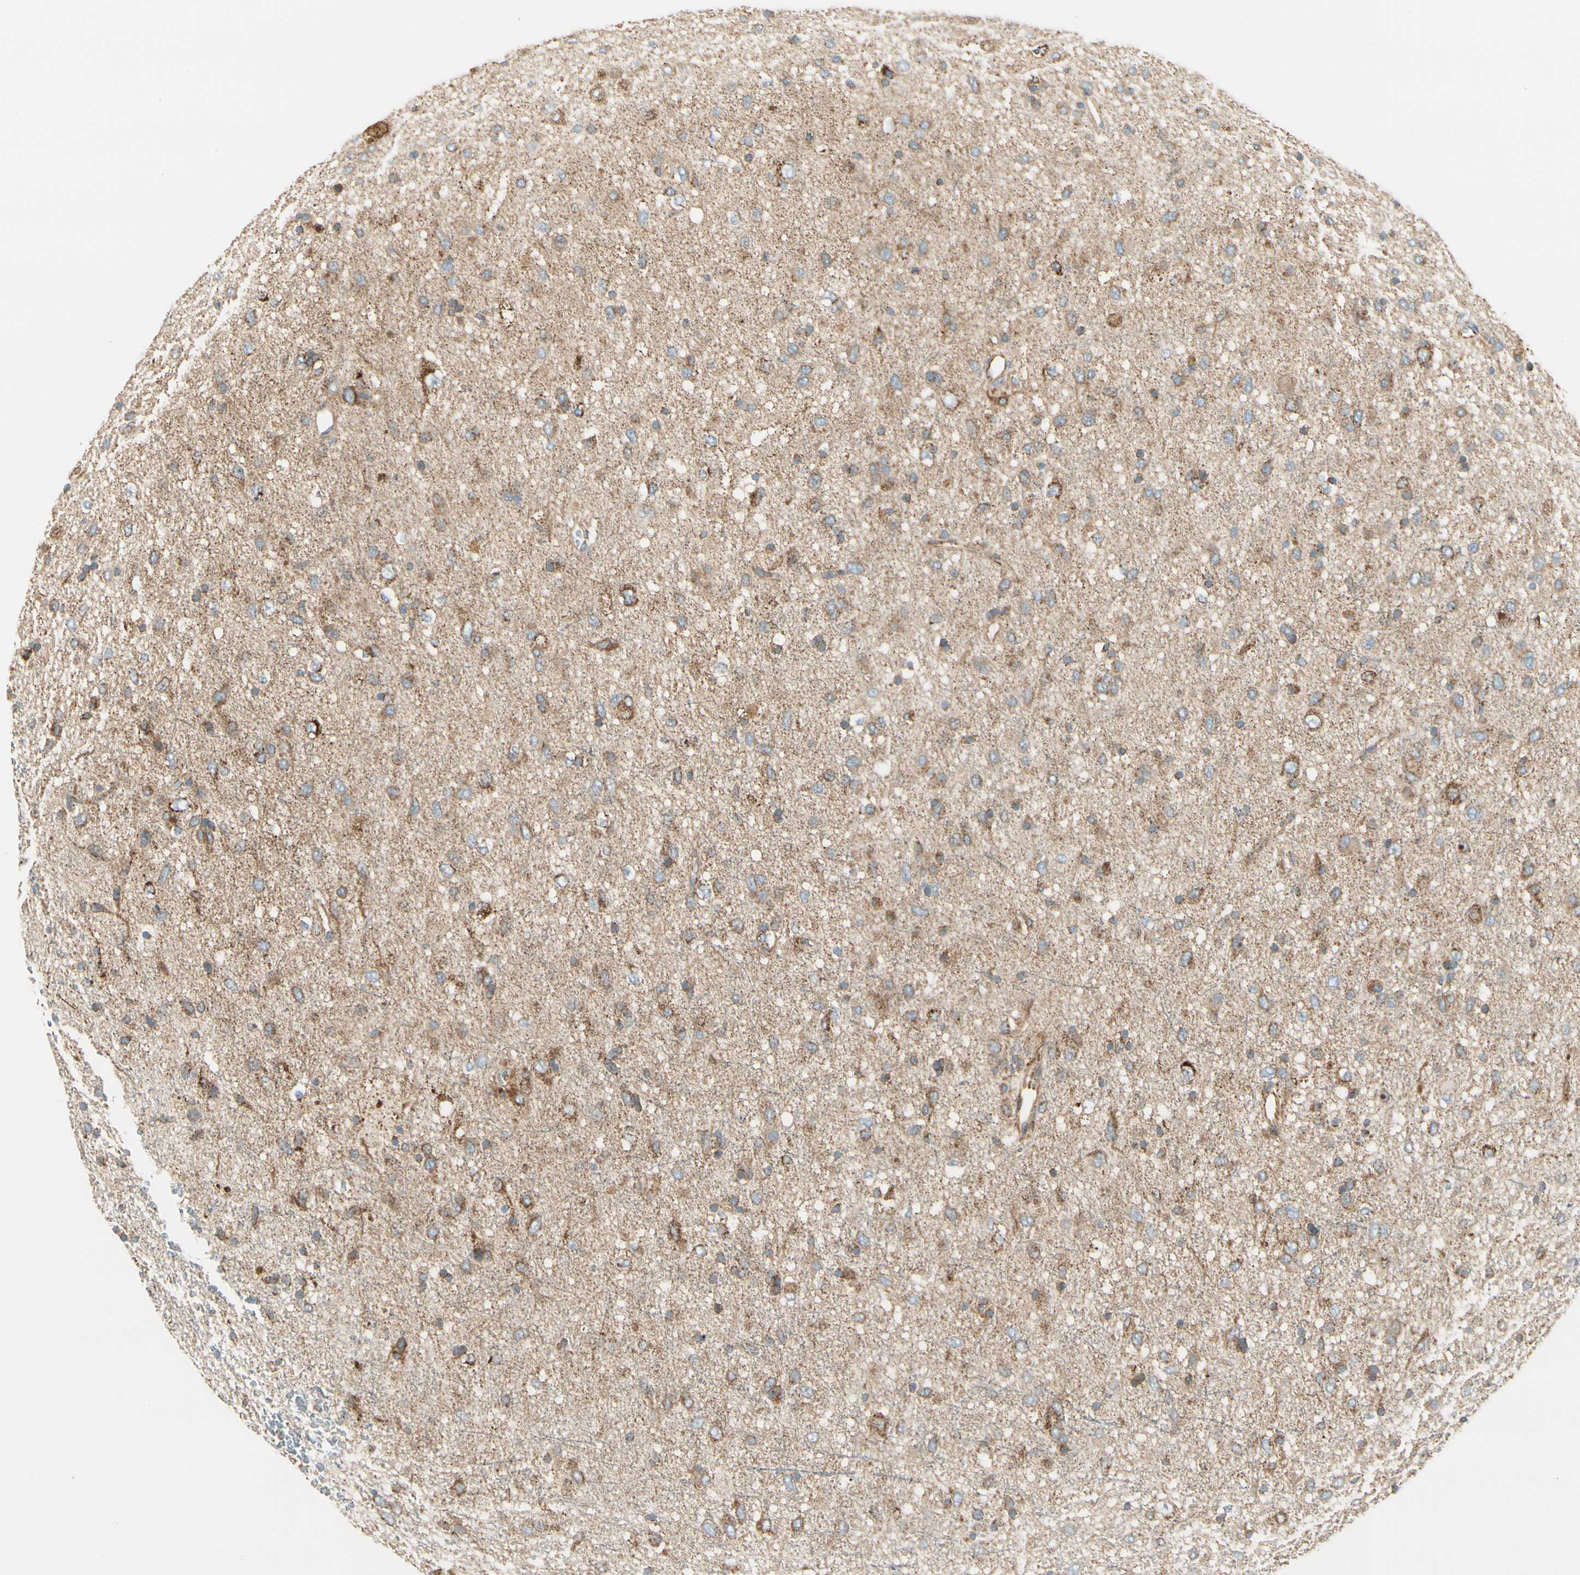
{"staining": {"intensity": "moderate", "quantity": ">75%", "location": "cytoplasmic/membranous"}, "tissue": "glioma", "cell_type": "Tumor cells", "image_type": "cancer", "snomed": [{"axis": "morphology", "description": "Glioma, malignant, Low grade"}, {"axis": "topography", "description": "Brain"}], "caption": "An IHC histopathology image of tumor tissue is shown. Protein staining in brown labels moderate cytoplasmic/membranous positivity in glioma within tumor cells. The protein is shown in brown color, while the nuclei are stained blue.", "gene": "TBC1D10A", "patient": {"sex": "male", "age": 77}}